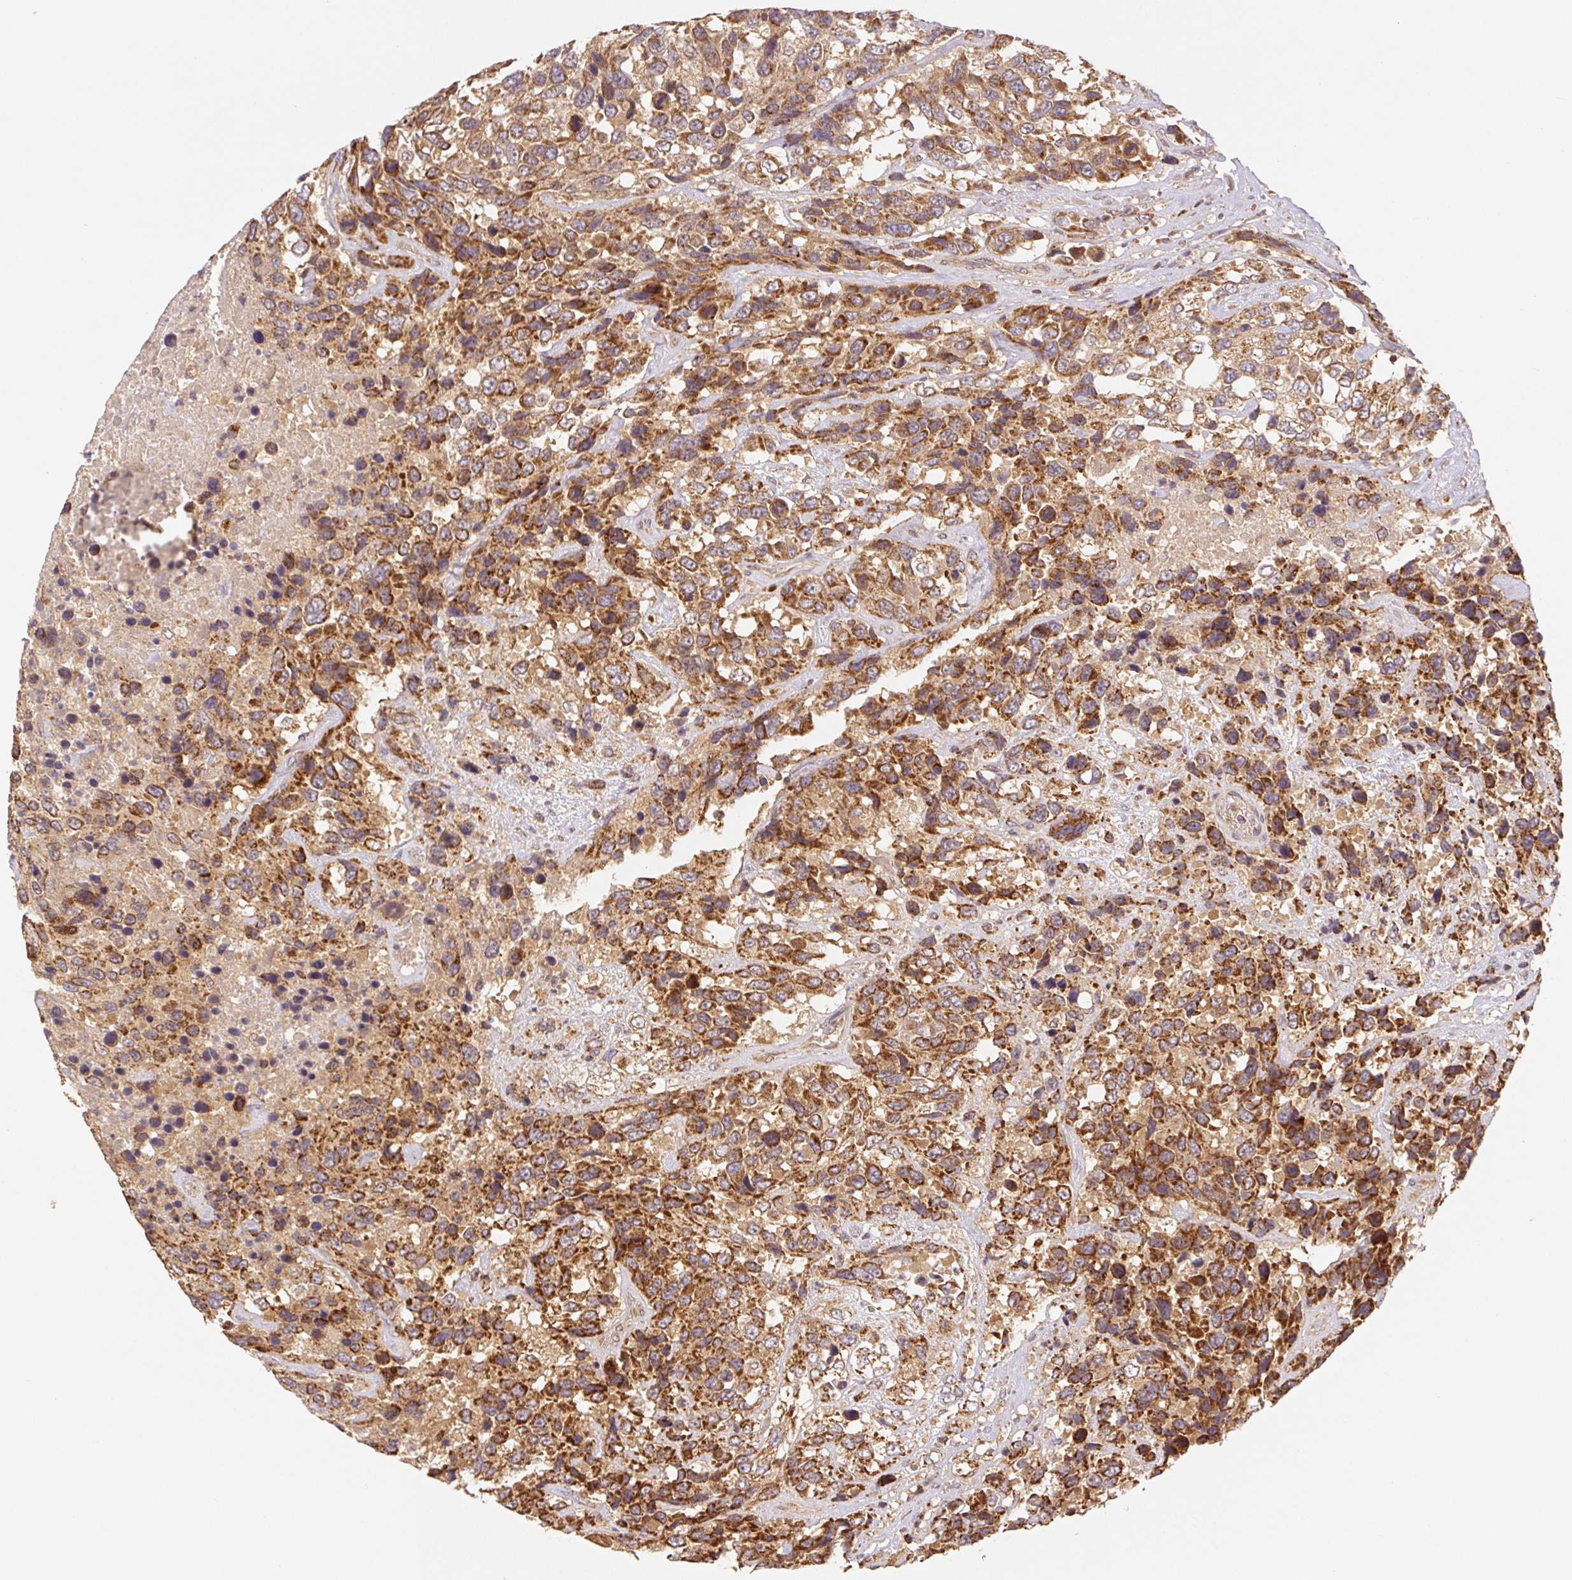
{"staining": {"intensity": "moderate", "quantity": ">75%", "location": "cytoplasmic/membranous"}, "tissue": "urothelial cancer", "cell_type": "Tumor cells", "image_type": "cancer", "snomed": [{"axis": "morphology", "description": "Urothelial carcinoma, High grade"}, {"axis": "topography", "description": "Urinary bladder"}], "caption": "Immunohistochemical staining of human urothelial cancer displays medium levels of moderate cytoplasmic/membranous expression in approximately >75% of tumor cells. The staining is performed using DAB brown chromogen to label protein expression. The nuclei are counter-stained blue using hematoxylin.", "gene": "MTHFD1", "patient": {"sex": "female", "age": 70}}